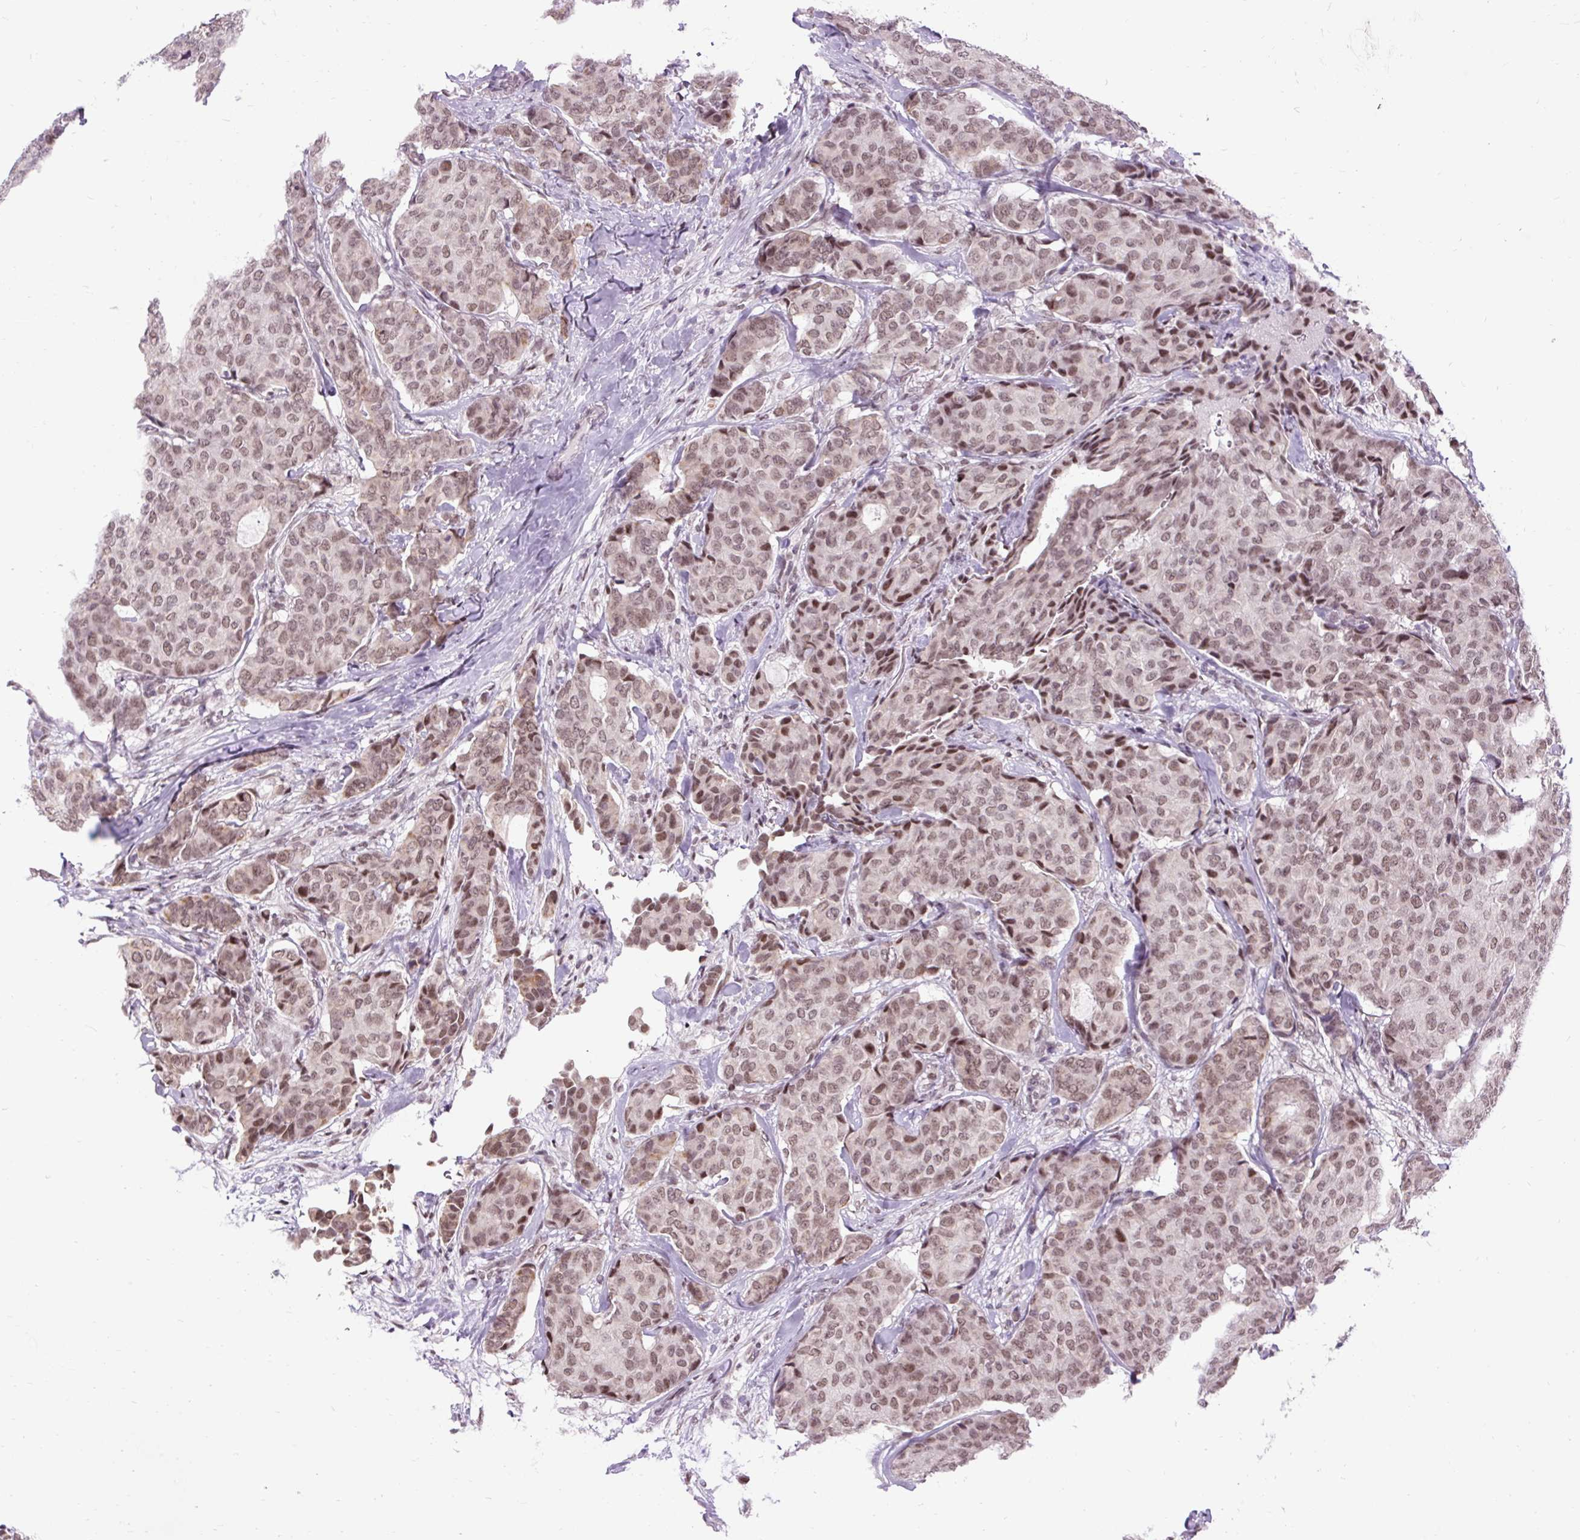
{"staining": {"intensity": "moderate", "quantity": ">75%", "location": "nuclear"}, "tissue": "breast cancer", "cell_type": "Tumor cells", "image_type": "cancer", "snomed": [{"axis": "morphology", "description": "Duct carcinoma"}, {"axis": "topography", "description": "Breast"}], "caption": "This is an image of IHC staining of breast cancer, which shows moderate expression in the nuclear of tumor cells.", "gene": "ZNF672", "patient": {"sex": "female", "age": 75}}